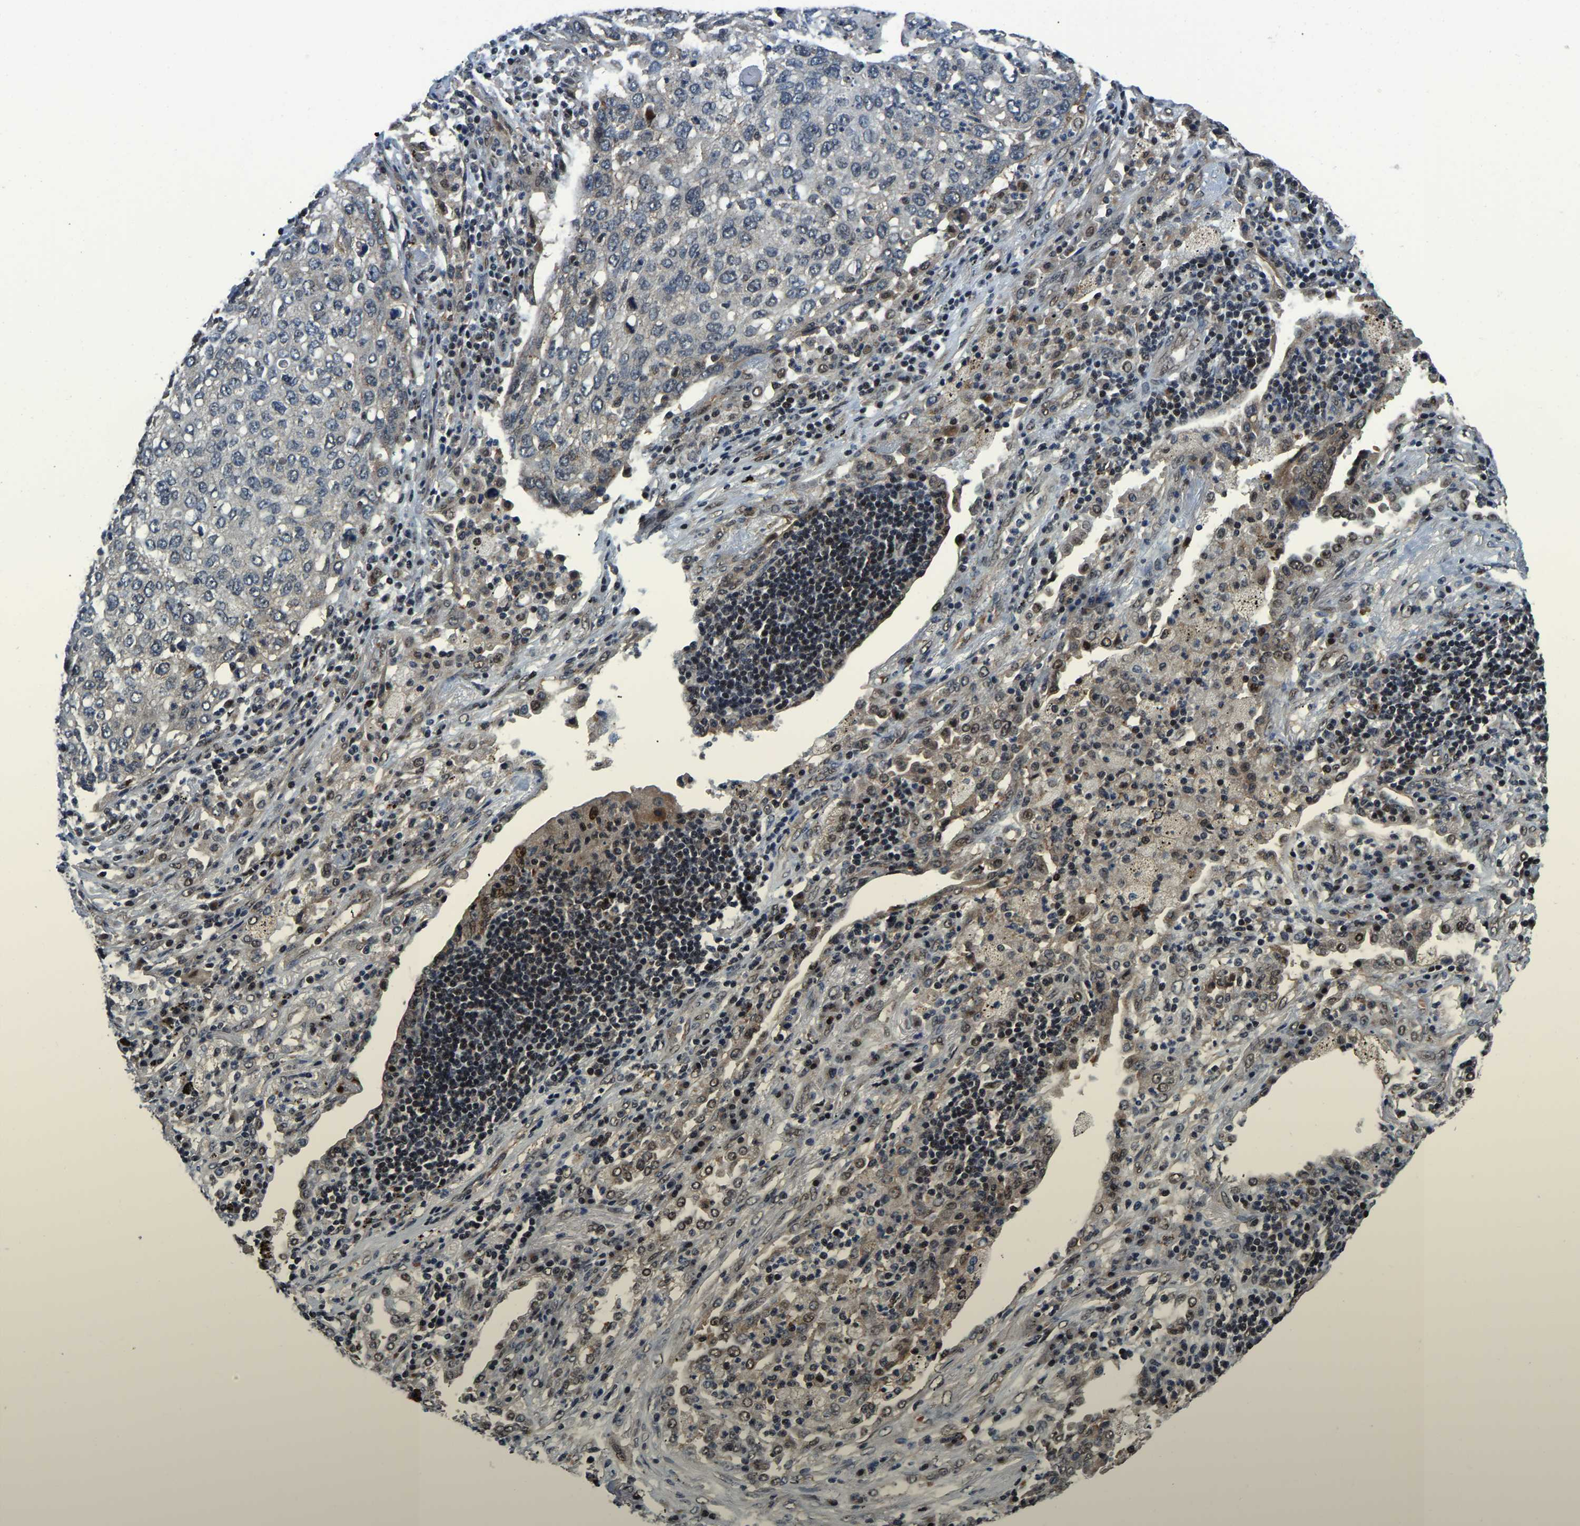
{"staining": {"intensity": "weak", "quantity": "<25%", "location": "nuclear"}, "tissue": "lung cancer", "cell_type": "Tumor cells", "image_type": "cancer", "snomed": [{"axis": "morphology", "description": "Squamous cell carcinoma, NOS"}, {"axis": "topography", "description": "Lung"}], "caption": "Immunohistochemical staining of lung cancer displays no significant positivity in tumor cells.", "gene": "DFFA", "patient": {"sex": "female", "age": 63}}